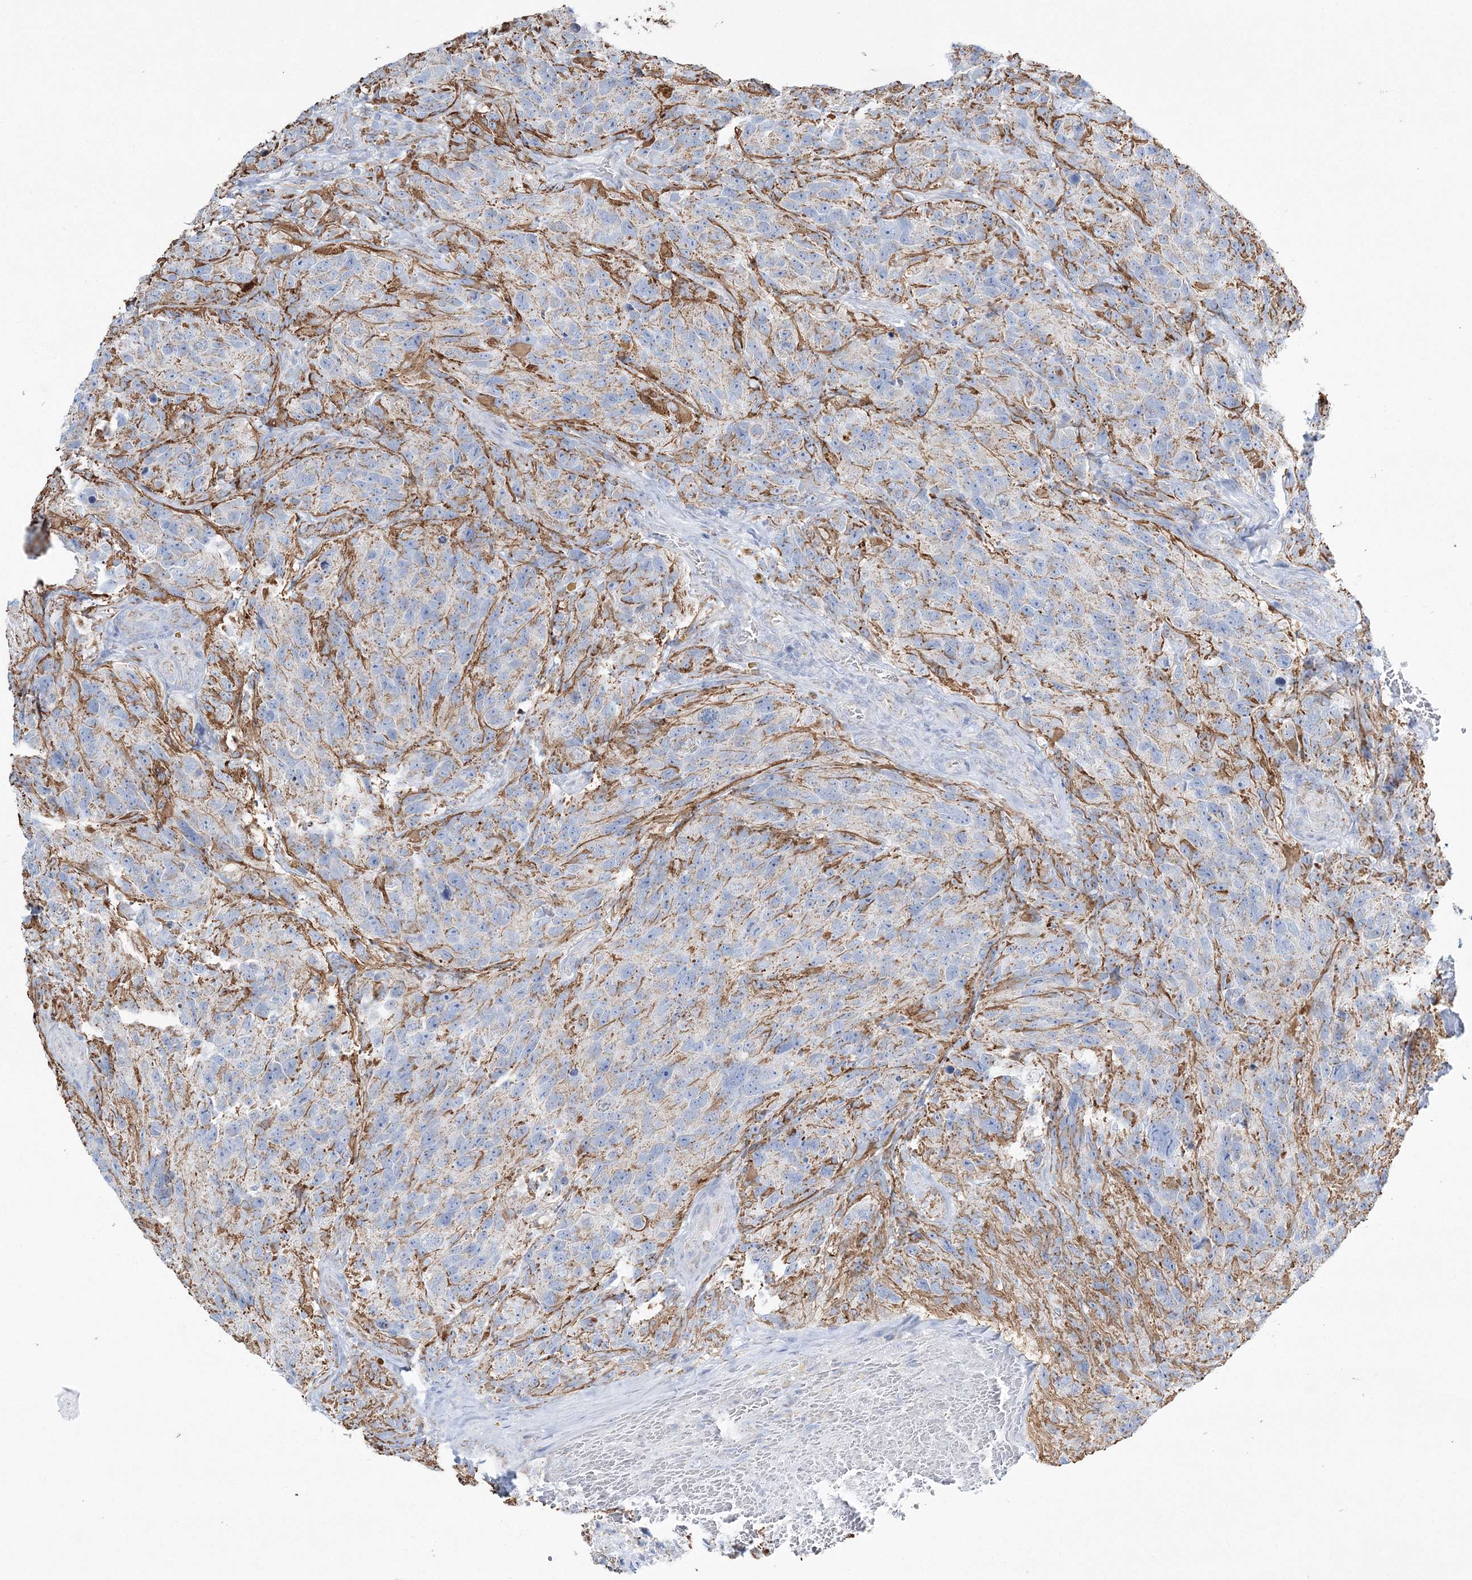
{"staining": {"intensity": "negative", "quantity": "none", "location": "none"}, "tissue": "glioma", "cell_type": "Tumor cells", "image_type": "cancer", "snomed": [{"axis": "morphology", "description": "Glioma, malignant, High grade"}, {"axis": "topography", "description": "Brain"}], "caption": "Tumor cells are negative for protein expression in human glioma.", "gene": "HIBCH", "patient": {"sex": "male", "age": 69}}